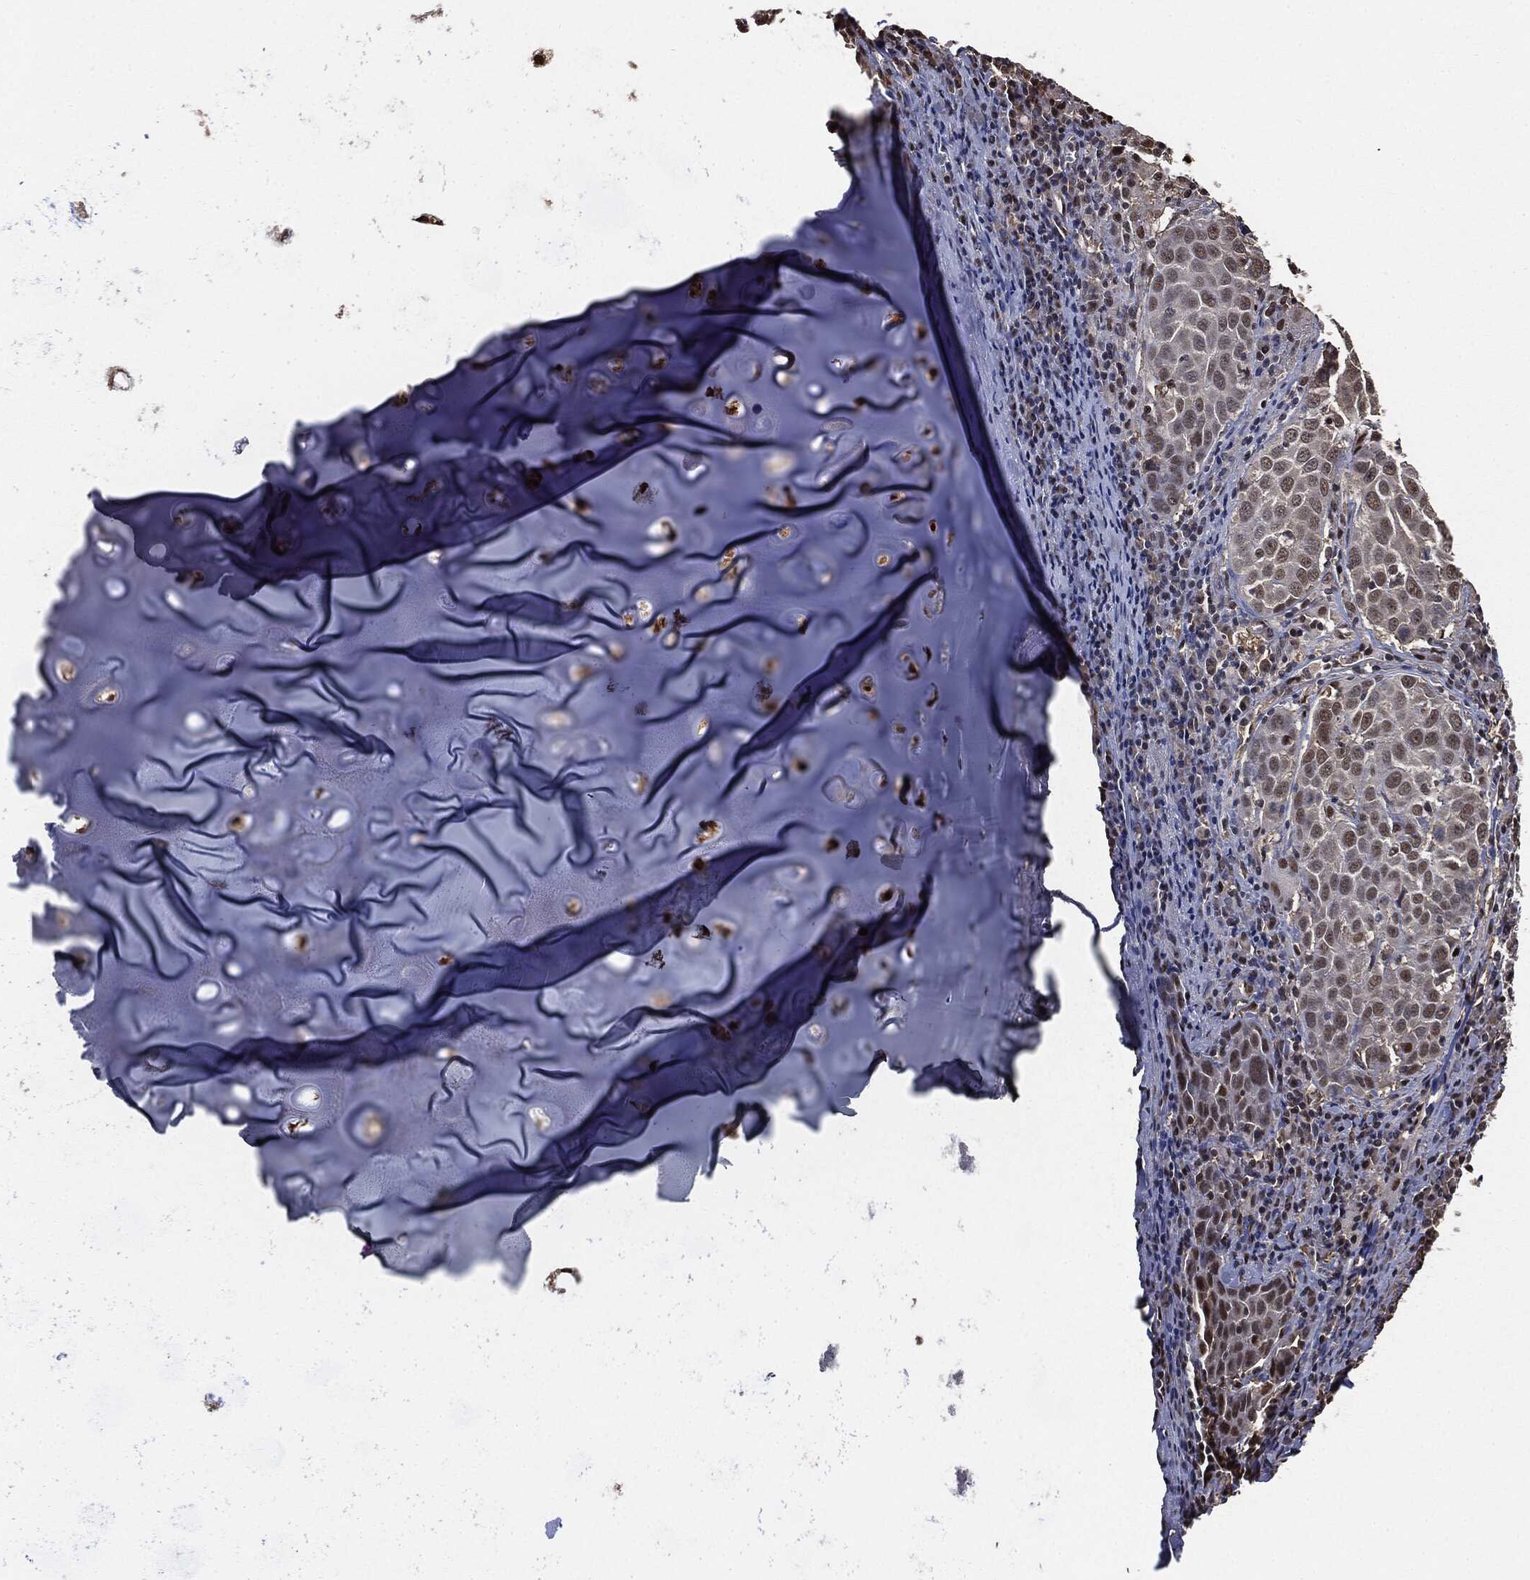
{"staining": {"intensity": "weak", "quantity": "<25%", "location": "nuclear"}, "tissue": "lung cancer", "cell_type": "Tumor cells", "image_type": "cancer", "snomed": [{"axis": "morphology", "description": "Squamous cell carcinoma, NOS"}, {"axis": "topography", "description": "Lung"}], "caption": "The photomicrograph demonstrates no significant positivity in tumor cells of lung cancer (squamous cell carcinoma).", "gene": "SHLD2", "patient": {"sex": "male", "age": 57}}